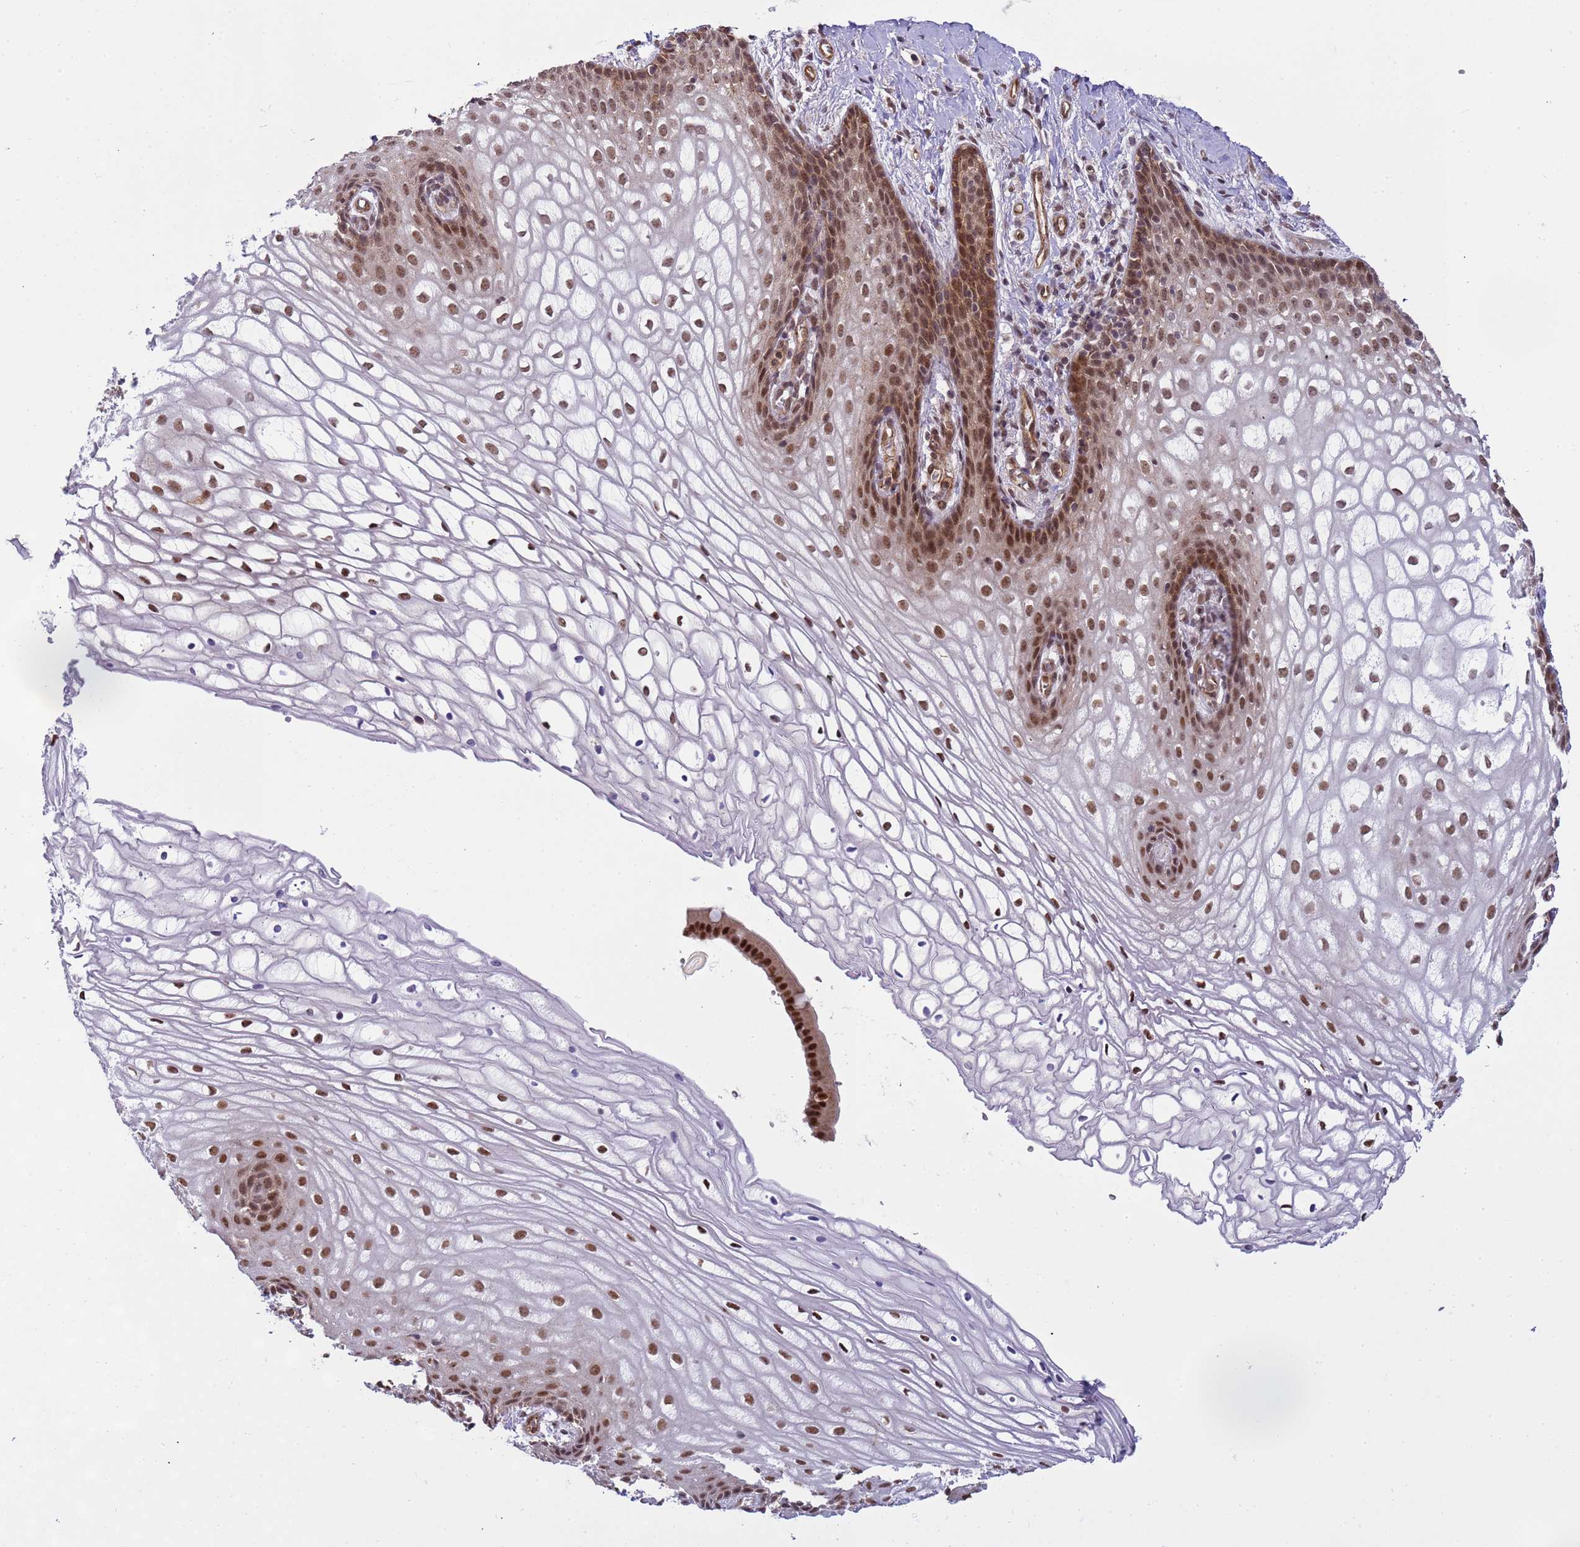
{"staining": {"intensity": "moderate", "quantity": "25%-75%", "location": "nuclear"}, "tissue": "vagina", "cell_type": "Squamous epithelial cells", "image_type": "normal", "snomed": [{"axis": "morphology", "description": "Normal tissue, NOS"}, {"axis": "topography", "description": "Vagina"}], "caption": "IHC of benign human vagina exhibits medium levels of moderate nuclear expression in about 25%-75% of squamous epithelial cells.", "gene": "EMC2", "patient": {"sex": "female", "age": 60}}